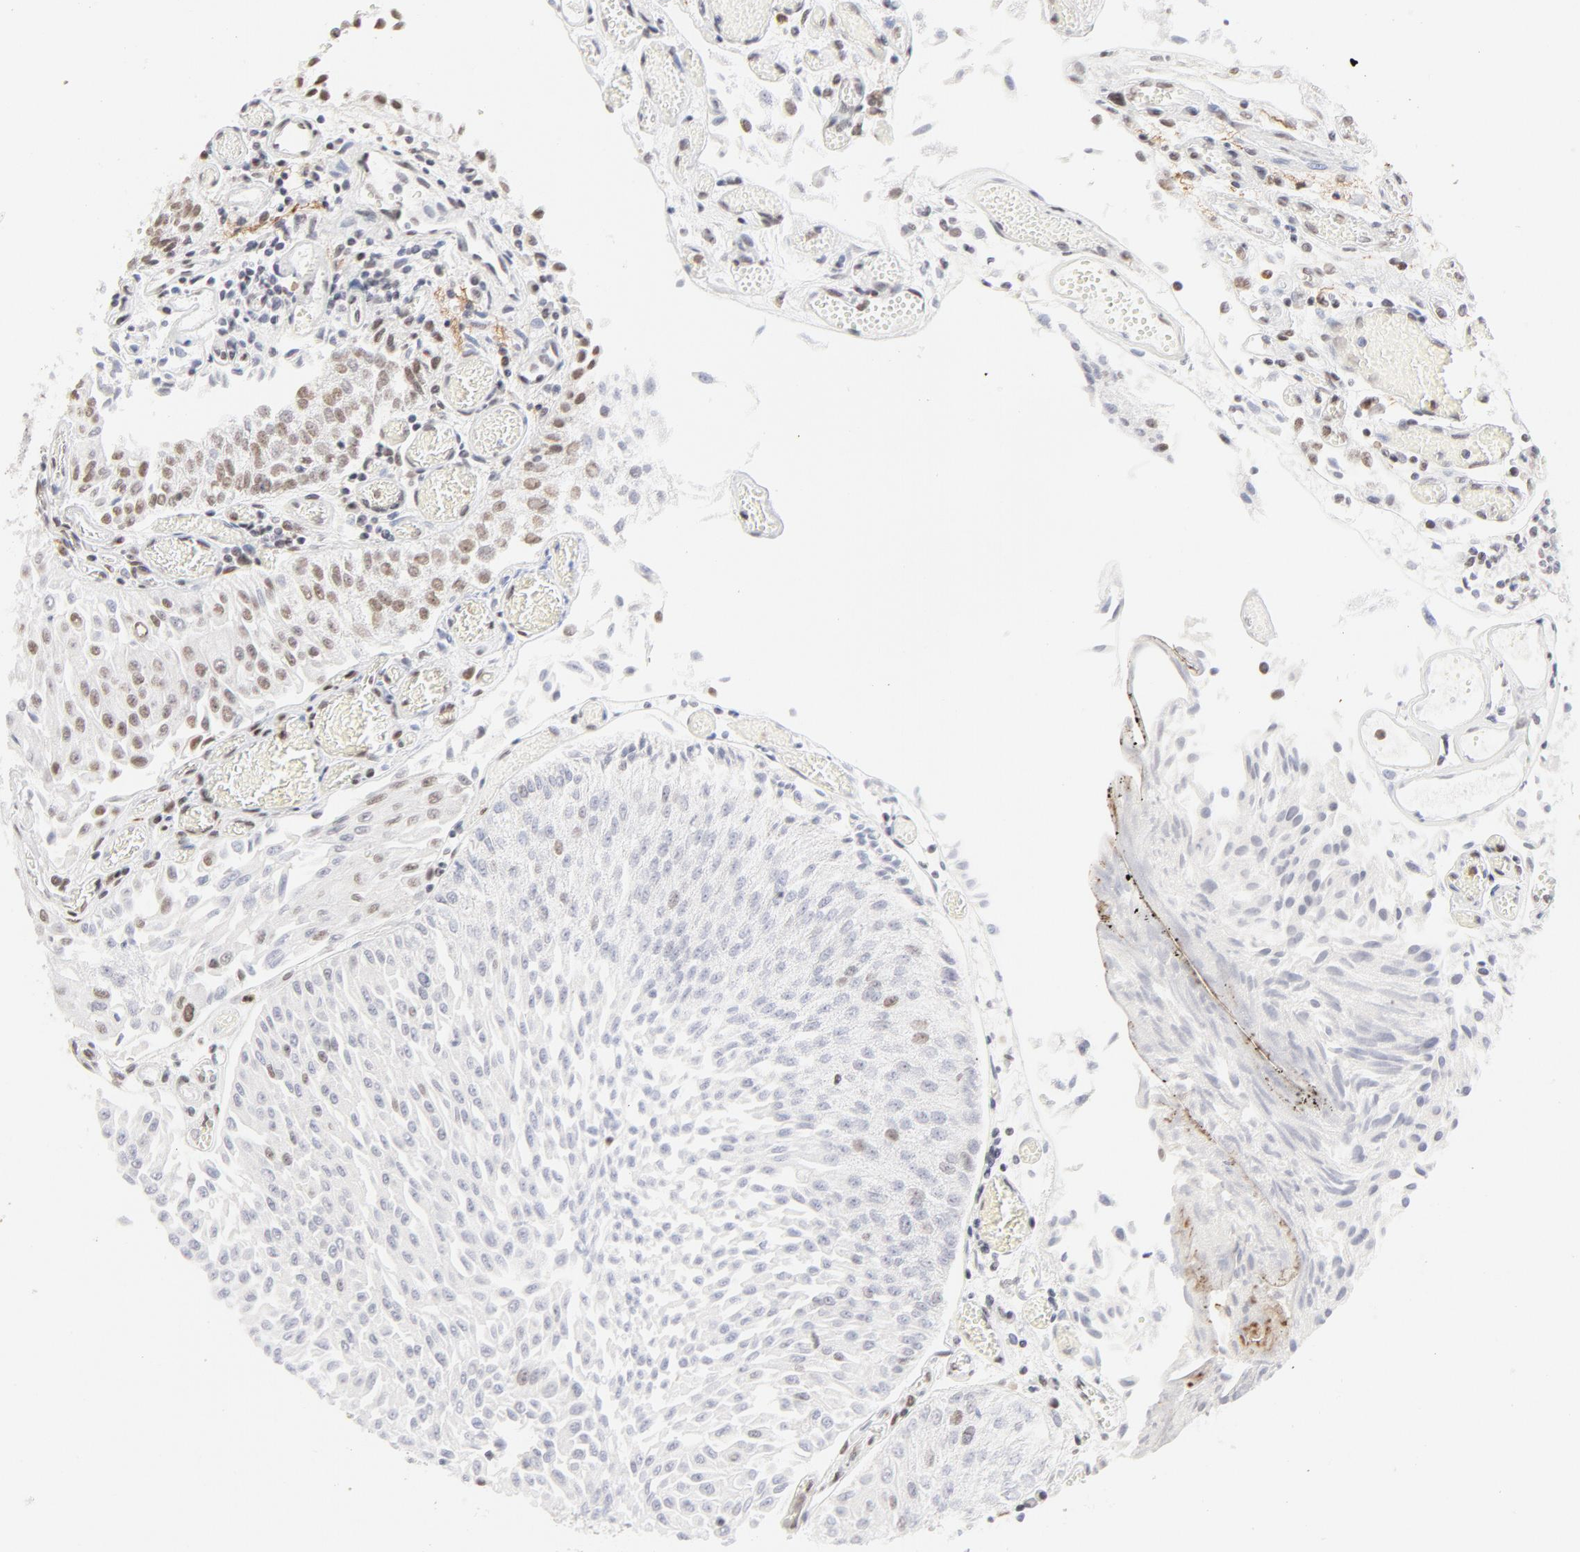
{"staining": {"intensity": "weak", "quantity": "<25%", "location": "nuclear"}, "tissue": "urothelial cancer", "cell_type": "Tumor cells", "image_type": "cancer", "snomed": [{"axis": "morphology", "description": "Urothelial carcinoma, Low grade"}, {"axis": "topography", "description": "Urinary bladder"}], "caption": "Photomicrograph shows no protein staining in tumor cells of urothelial cancer tissue. (Stains: DAB (3,3'-diaminobenzidine) IHC with hematoxylin counter stain, Microscopy: brightfield microscopy at high magnification).", "gene": "PBX1", "patient": {"sex": "male", "age": 86}}